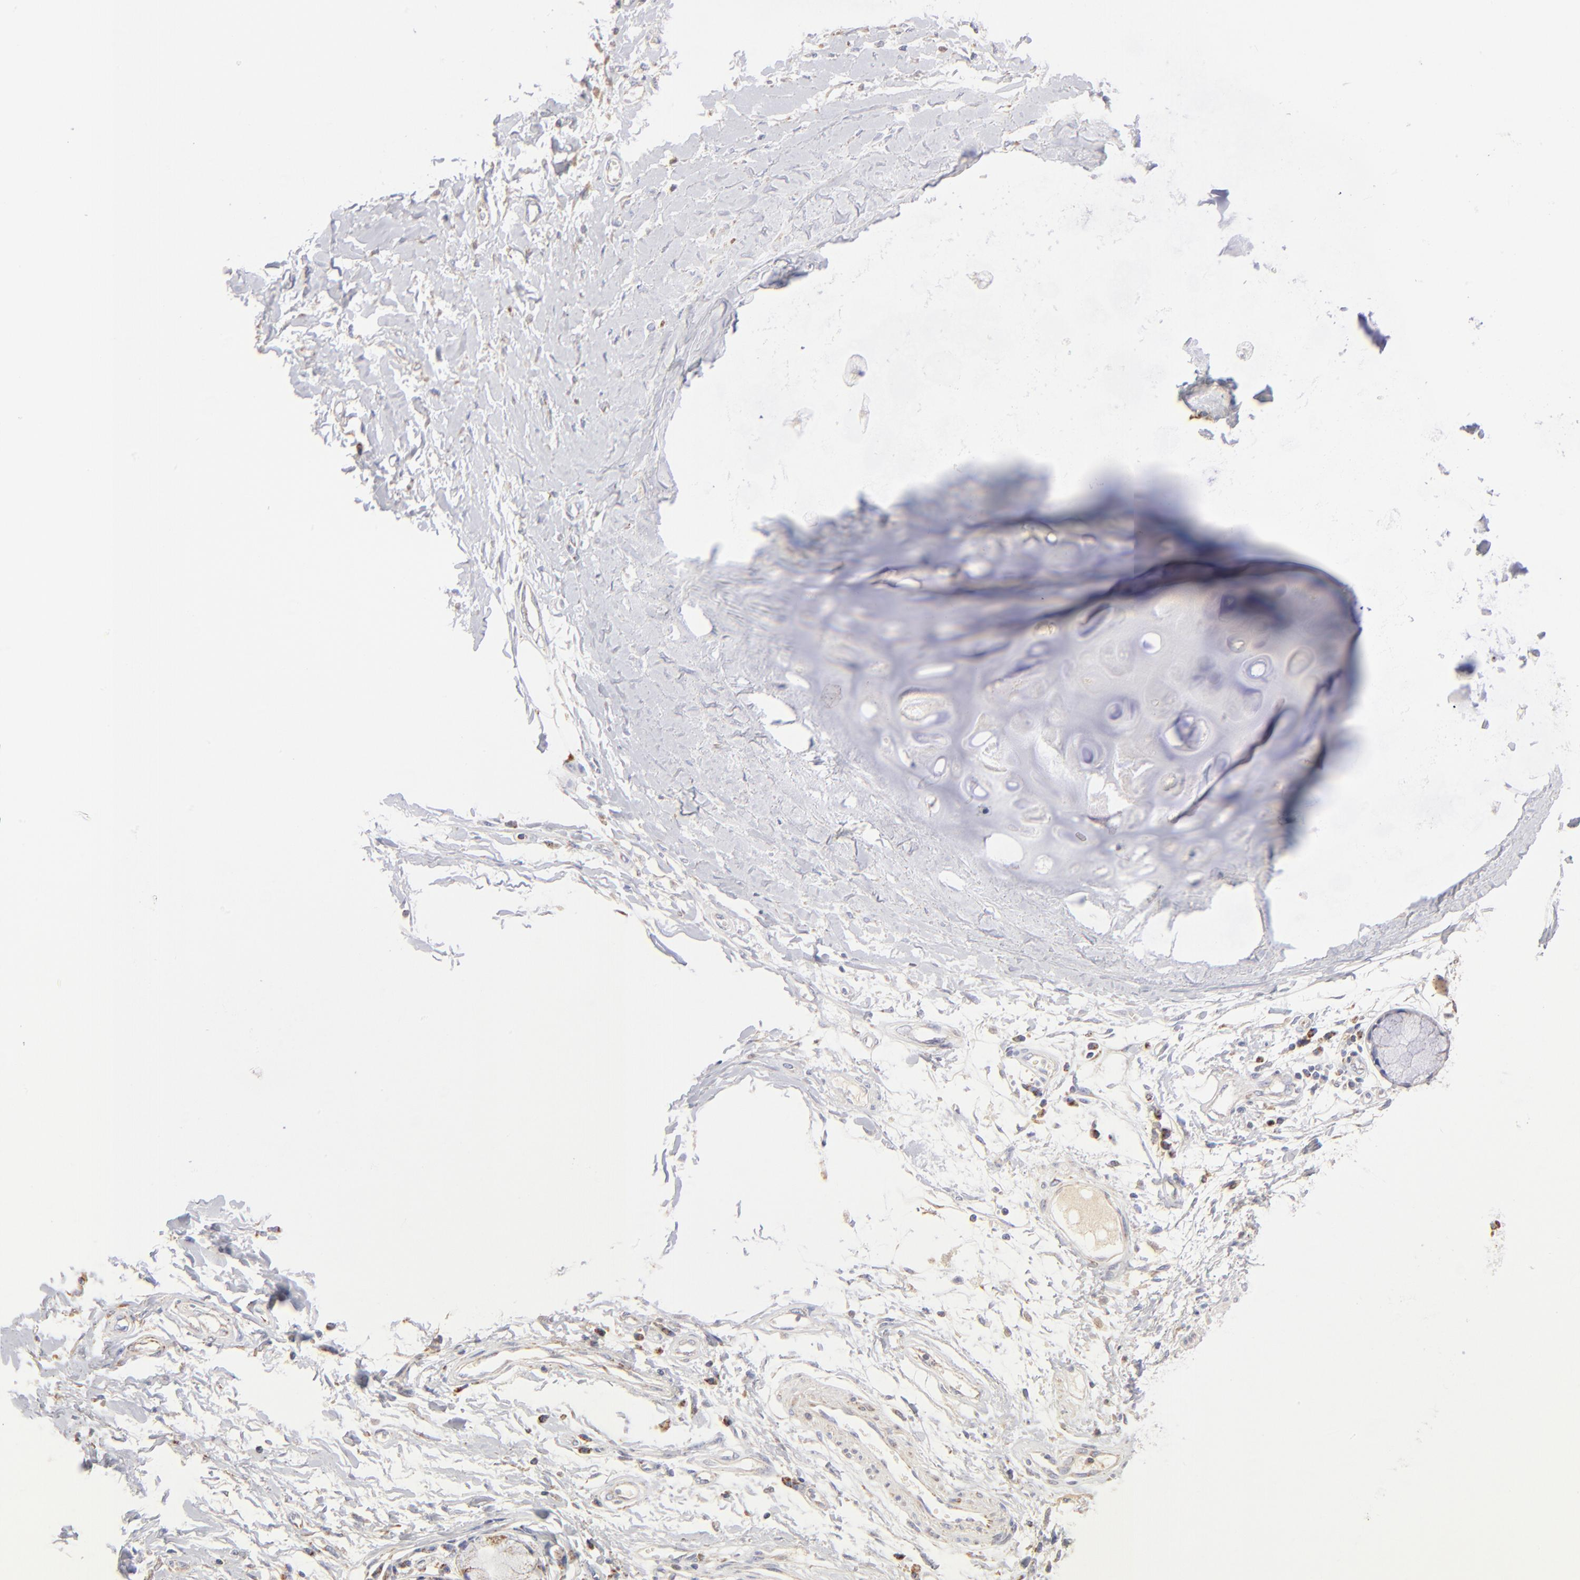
{"staining": {"intensity": "negative", "quantity": "none", "location": "none"}, "tissue": "adipose tissue", "cell_type": "Adipocytes", "image_type": "normal", "snomed": [{"axis": "morphology", "description": "Normal tissue, NOS"}, {"axis": "morphology", "description": "Adenocarcinoma, NOS"}, {"axis": "topography", "description": "Cartilage tissue"}, {"axis": "topography", "description": "Bronchus"}, {"axis": "topography", "description": "Lung"}], "caption": "Immunohistochemistry (IHC) histopathology image of normal adipose tissue: human adipose tissue stained with DAB (3,3'-diaminobenzidine) shows no significant protein positivity in adipocytes.", "gene": "DLAT", "patient": {"sex": "female", "age": 67}}